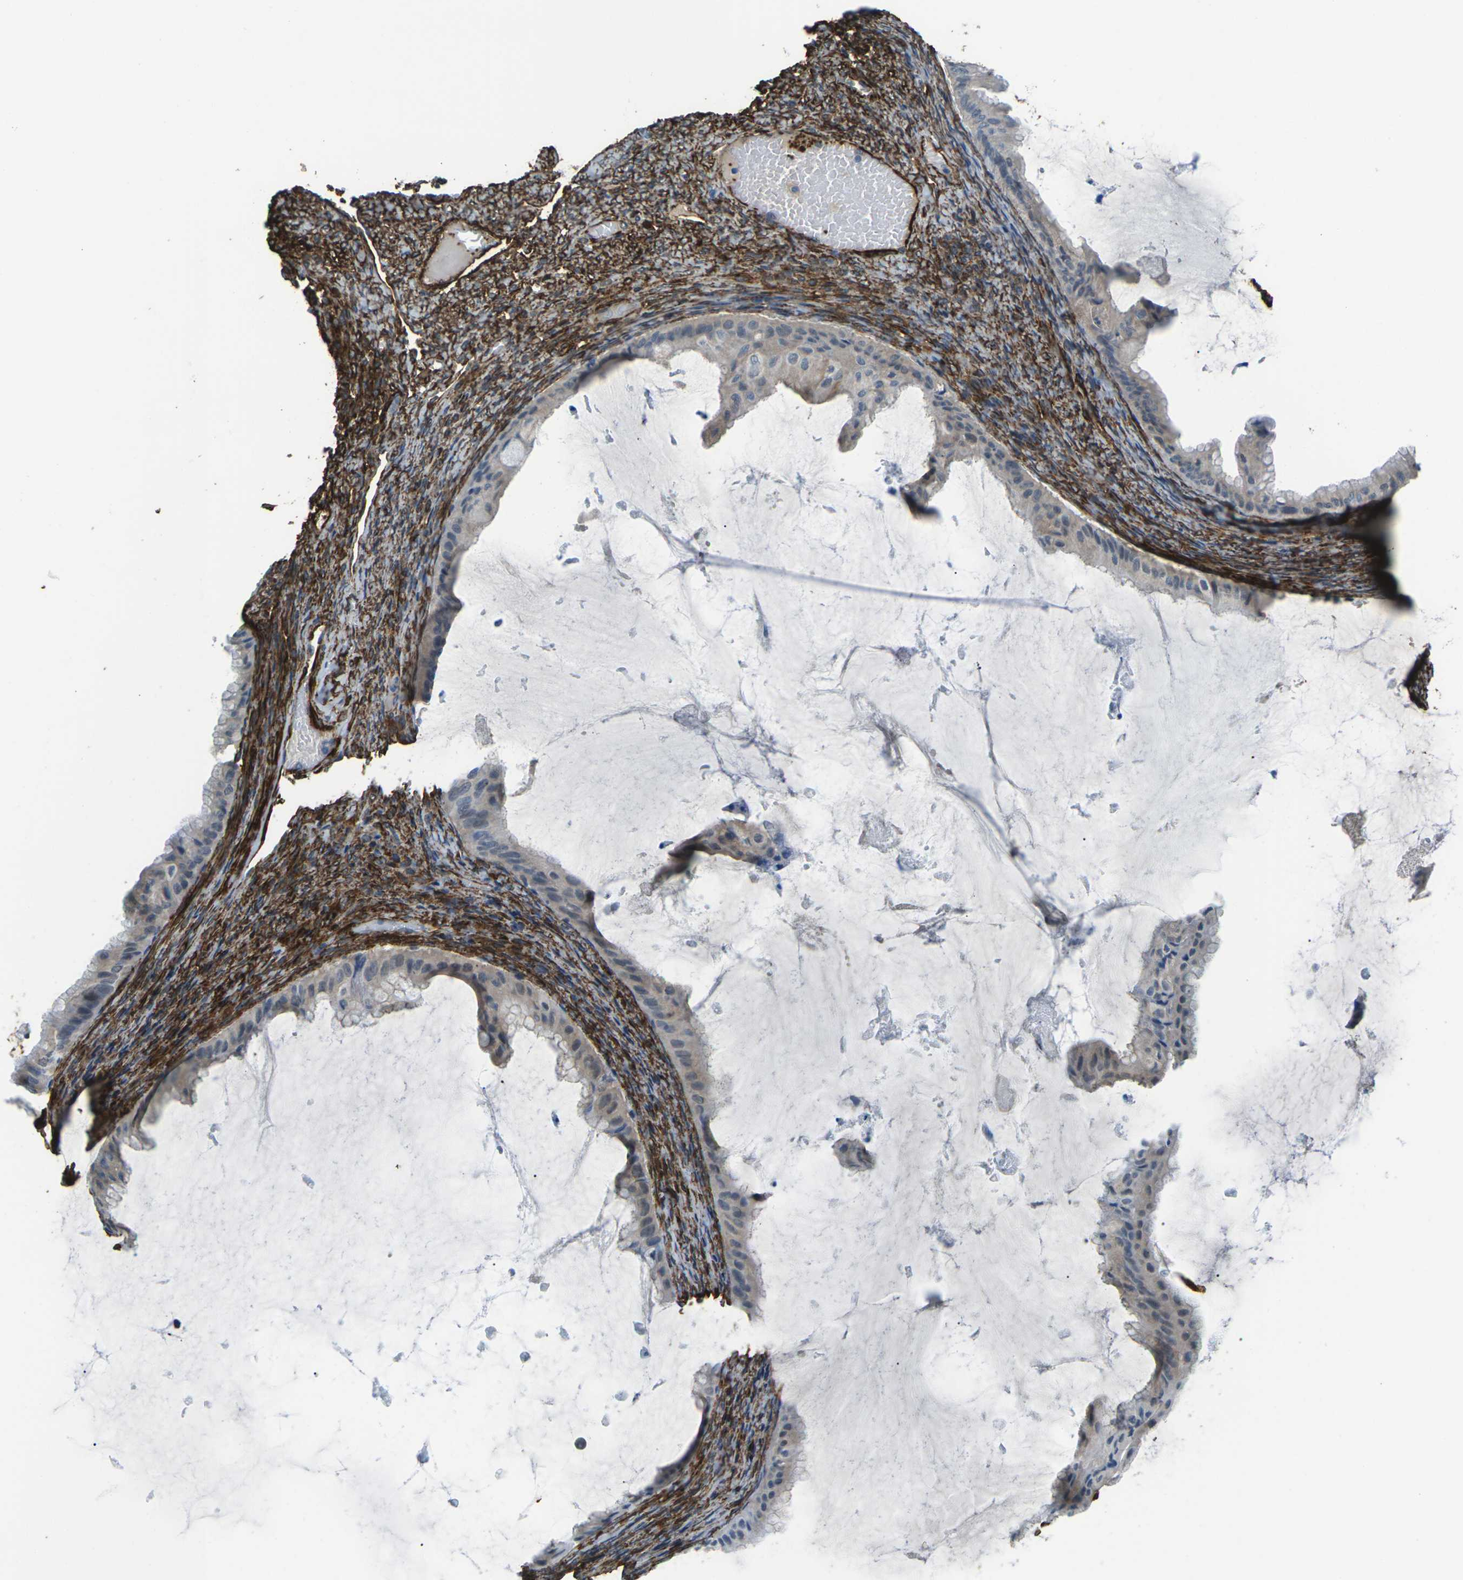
{"staining": {"intensity": "negative", "quantity": "none", "location": "none"}, "tissue": "ovarian cancer", "cell_type": "Tumor cells", "image_type": "cancer", "snomed": [{"axis": "morphology", "description": "Cystadenocarcinoma, mucinous, NOS"}, {"axis": "topography", "description": "Ovary"}], "caption": "High magnification brightfield microscopy of ovarian cancer stained with DAB (3,3'-diaminobenzidine) (brown) and counterstained with hematoxylin (blue): tumor cells show no significant staining.", "gene": "GRAMD1C", "patient": {"sex": "female", "age": 61}}